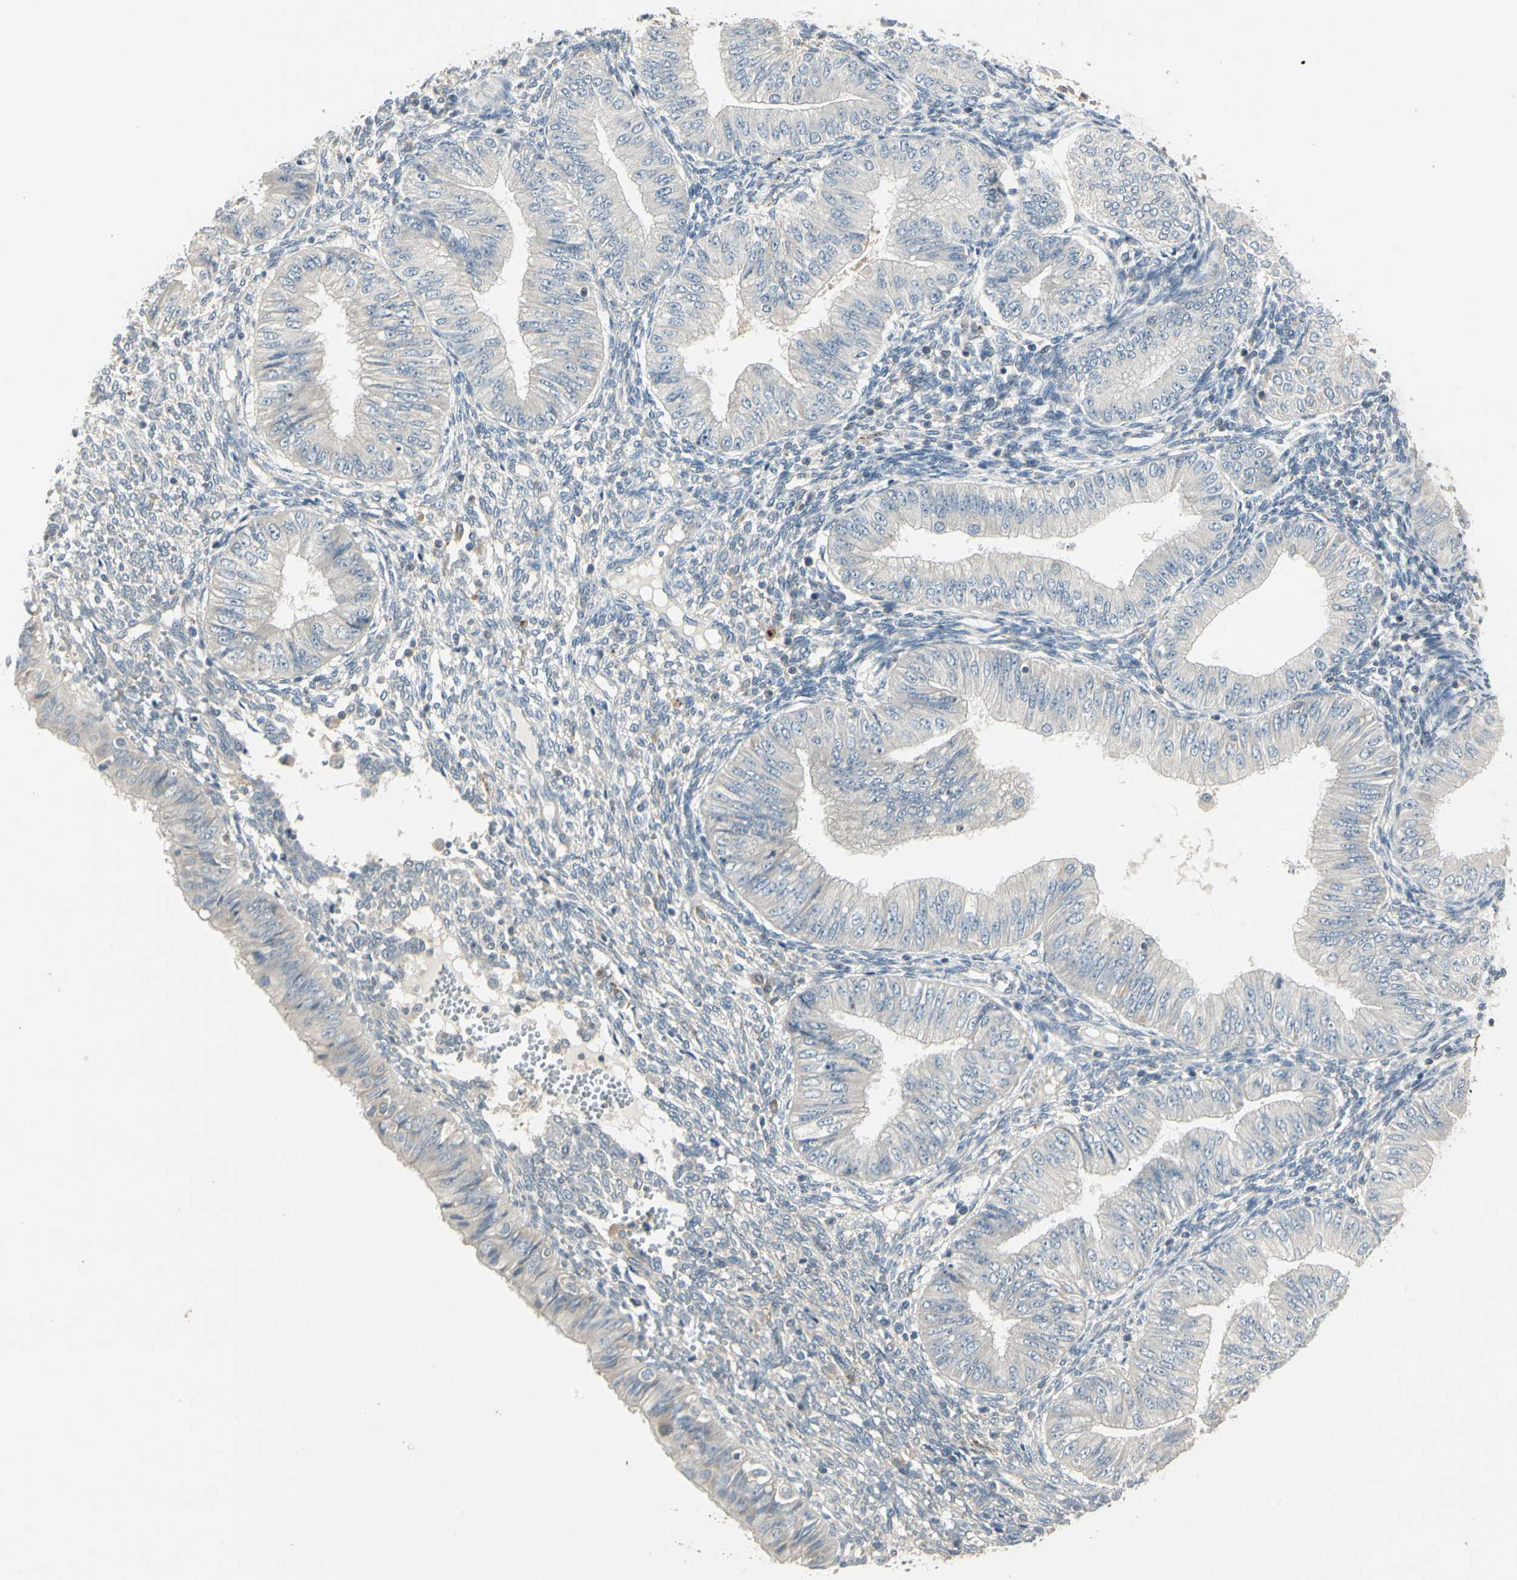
{"staining": {"intensity": "weak", "quantity": ">75%", "location": "cytoplasmic/membranous"}, "tissue": "endometrial cancer", "cell_type": "Tumor cells", "image_type": "cancer", "snomed": [{"axis": "morphology", "description": "Normal tissue, NOS"}, {"axis": "morphology", "description": "Adenocarcinoma, NOS"}, {"axis": "topography", "description": "Endometrium"}], "caption": "Adenocarcinoma (endometrial) stained with immunohistochemistry (IHC) demonstrates weak cytoplasmic/membranous positivity in about >75% of tumor cells.", "gene": "ZFP36", "patient": {"sex": "female", "age": 53}}